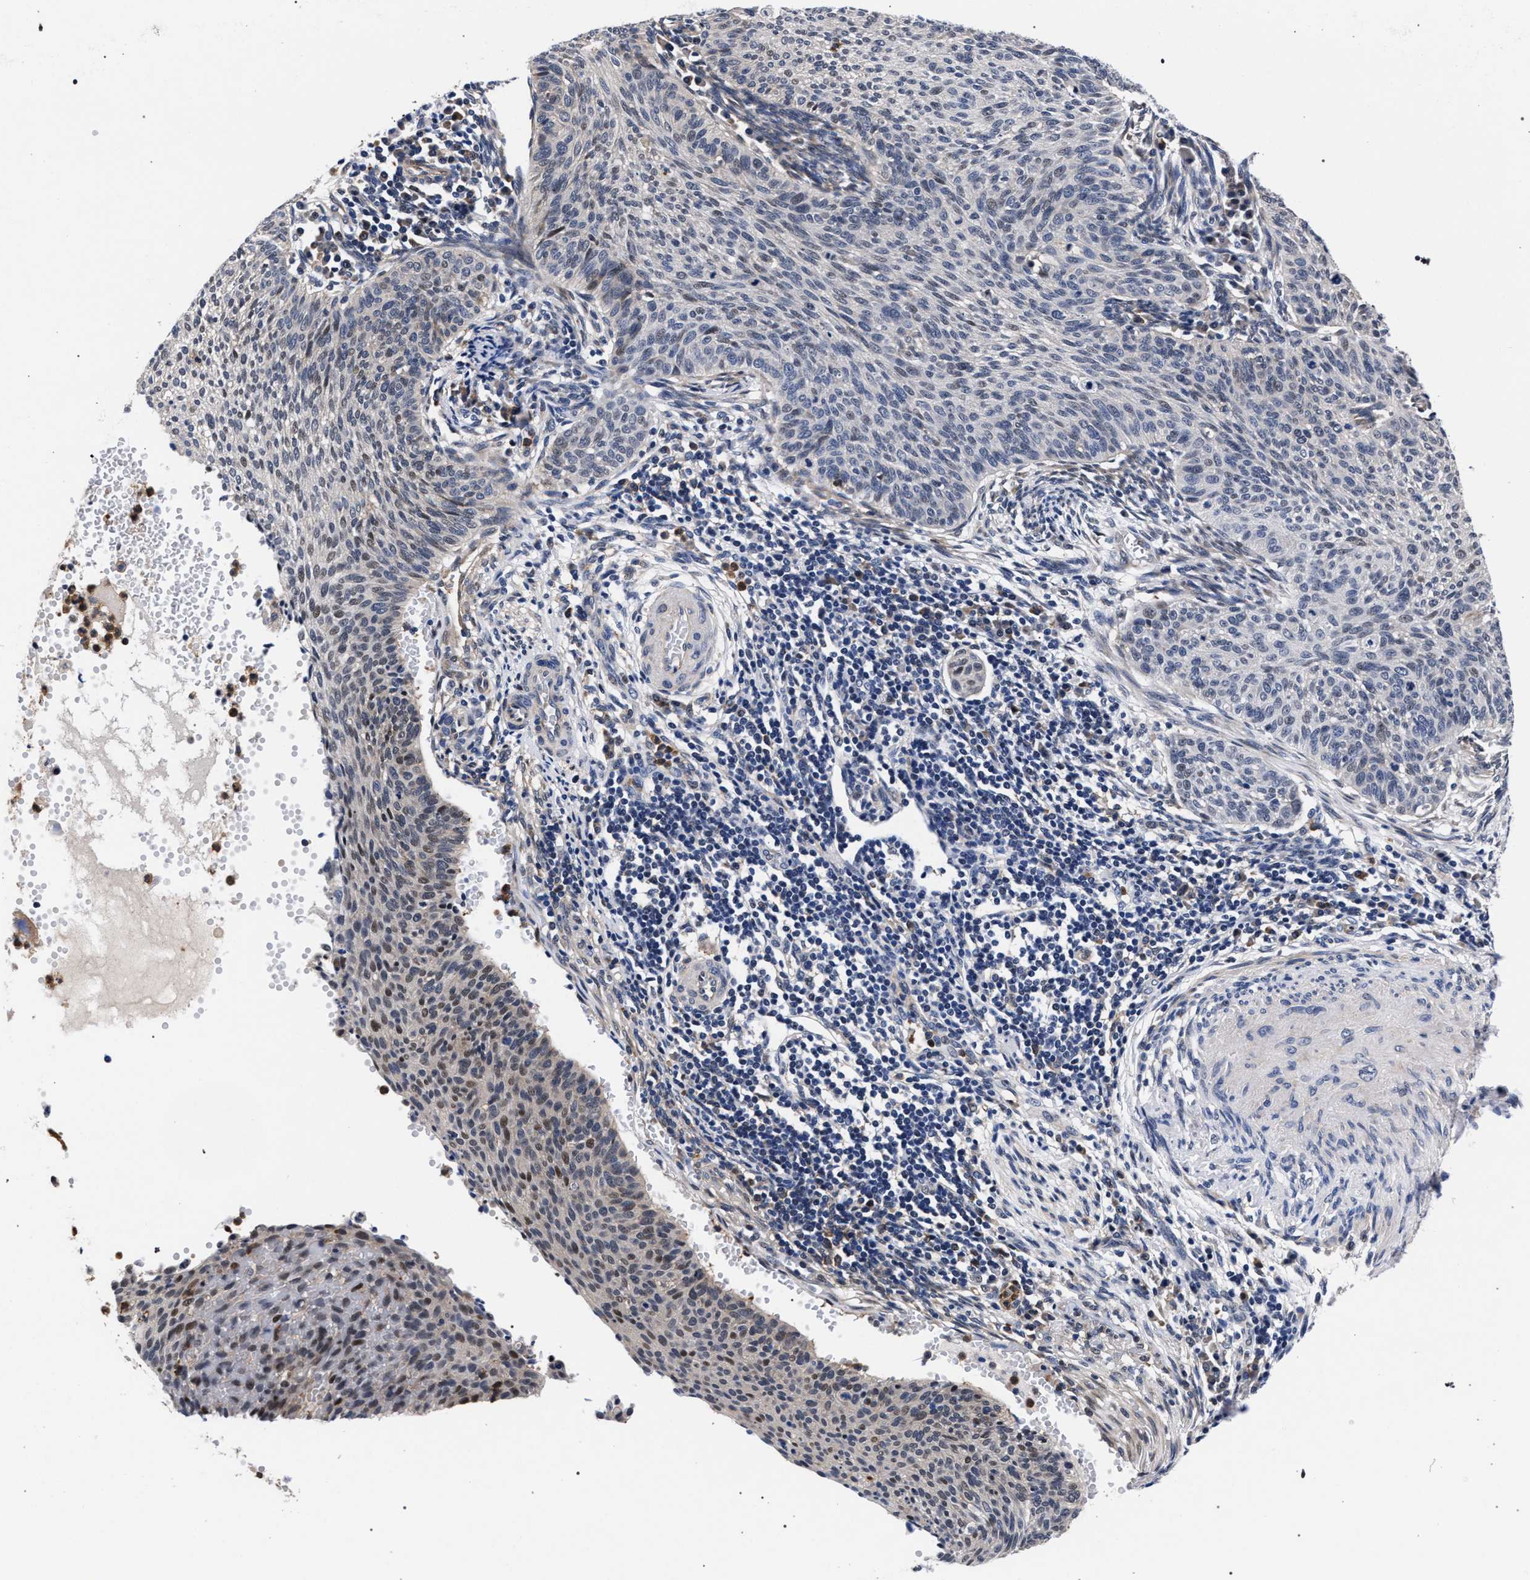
{"staining": {"intensity": "weak", "quantity": "25%-75%", "location": "nuclear"}, "tissue": "cervical cancer", "cell_type": "Tumor cells", "image_type": "cancer", "snomed": [{"axis": "morphology", "description": "Squamous cell carcinoma, NOS"}, {"axis": "topography", "description": "Cervix"}], "caption": "Squamous cell carcinoma (cervical) stained with a brown dye reveals weak nuclear positive staining in about 25%-75% of tumor cells.", "gene": "ZNF462", "patient": {"sex": "female", "age": 70}}